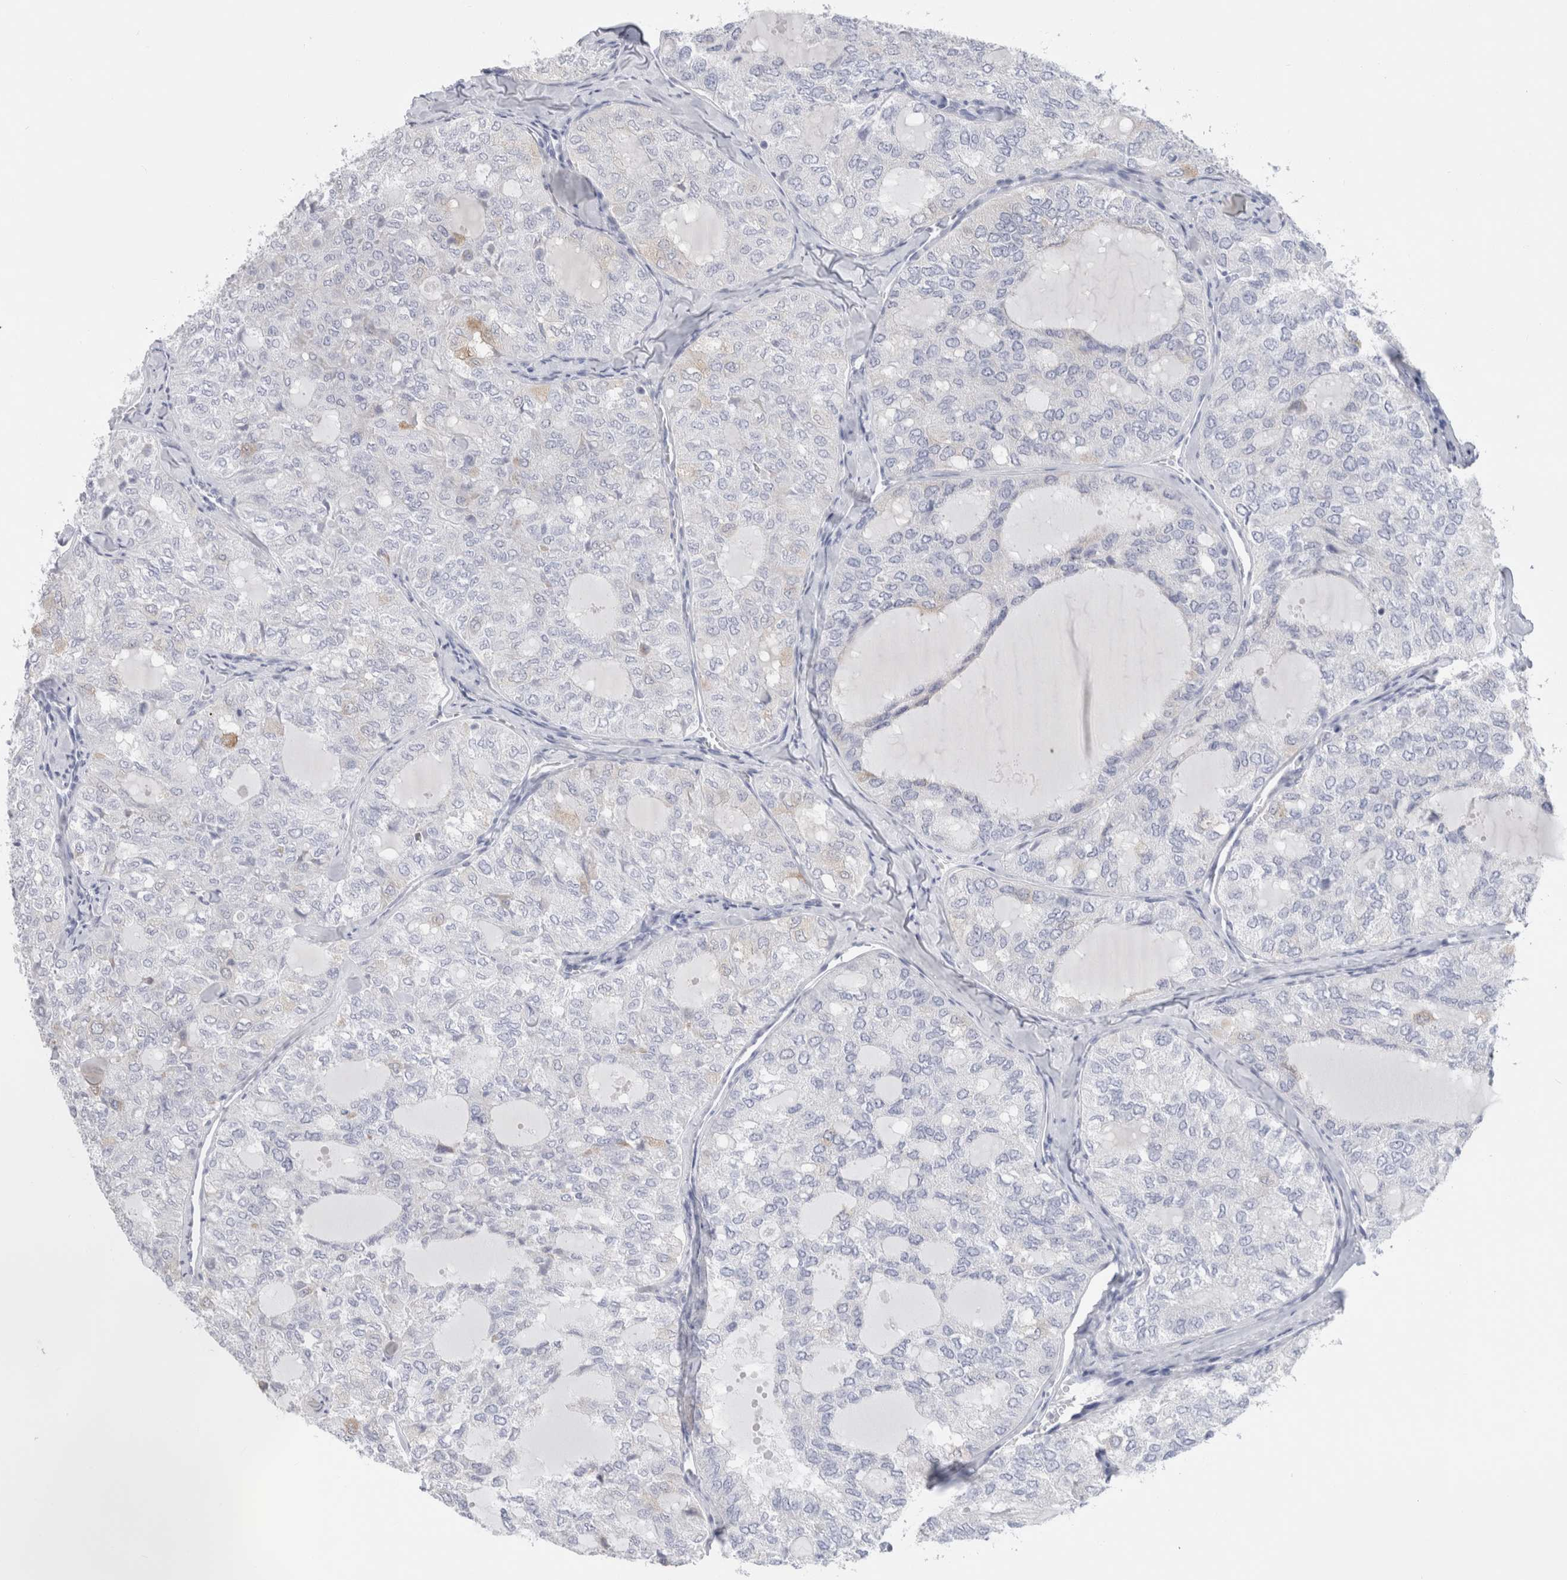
{"staining": {"intensity": "negative", "quantity": "none", "location": "none"}, "tissue": "thyroid cancer", "cell_type": "Tumor cells", "image_type": "cancer", "snomed": [{"axis": "morphology", "description": "Follicular adenoma carcinoma, NOS"}, {"axis": "topography", "description": "Thyroid gland"}], "caption": "An image of follicular adenoma carcinoma (thyroid) stained for a protein shows no brown staining in tumor cells.", "gene": "C9orf50", "patient": {"sex": "male", "age": 75}}